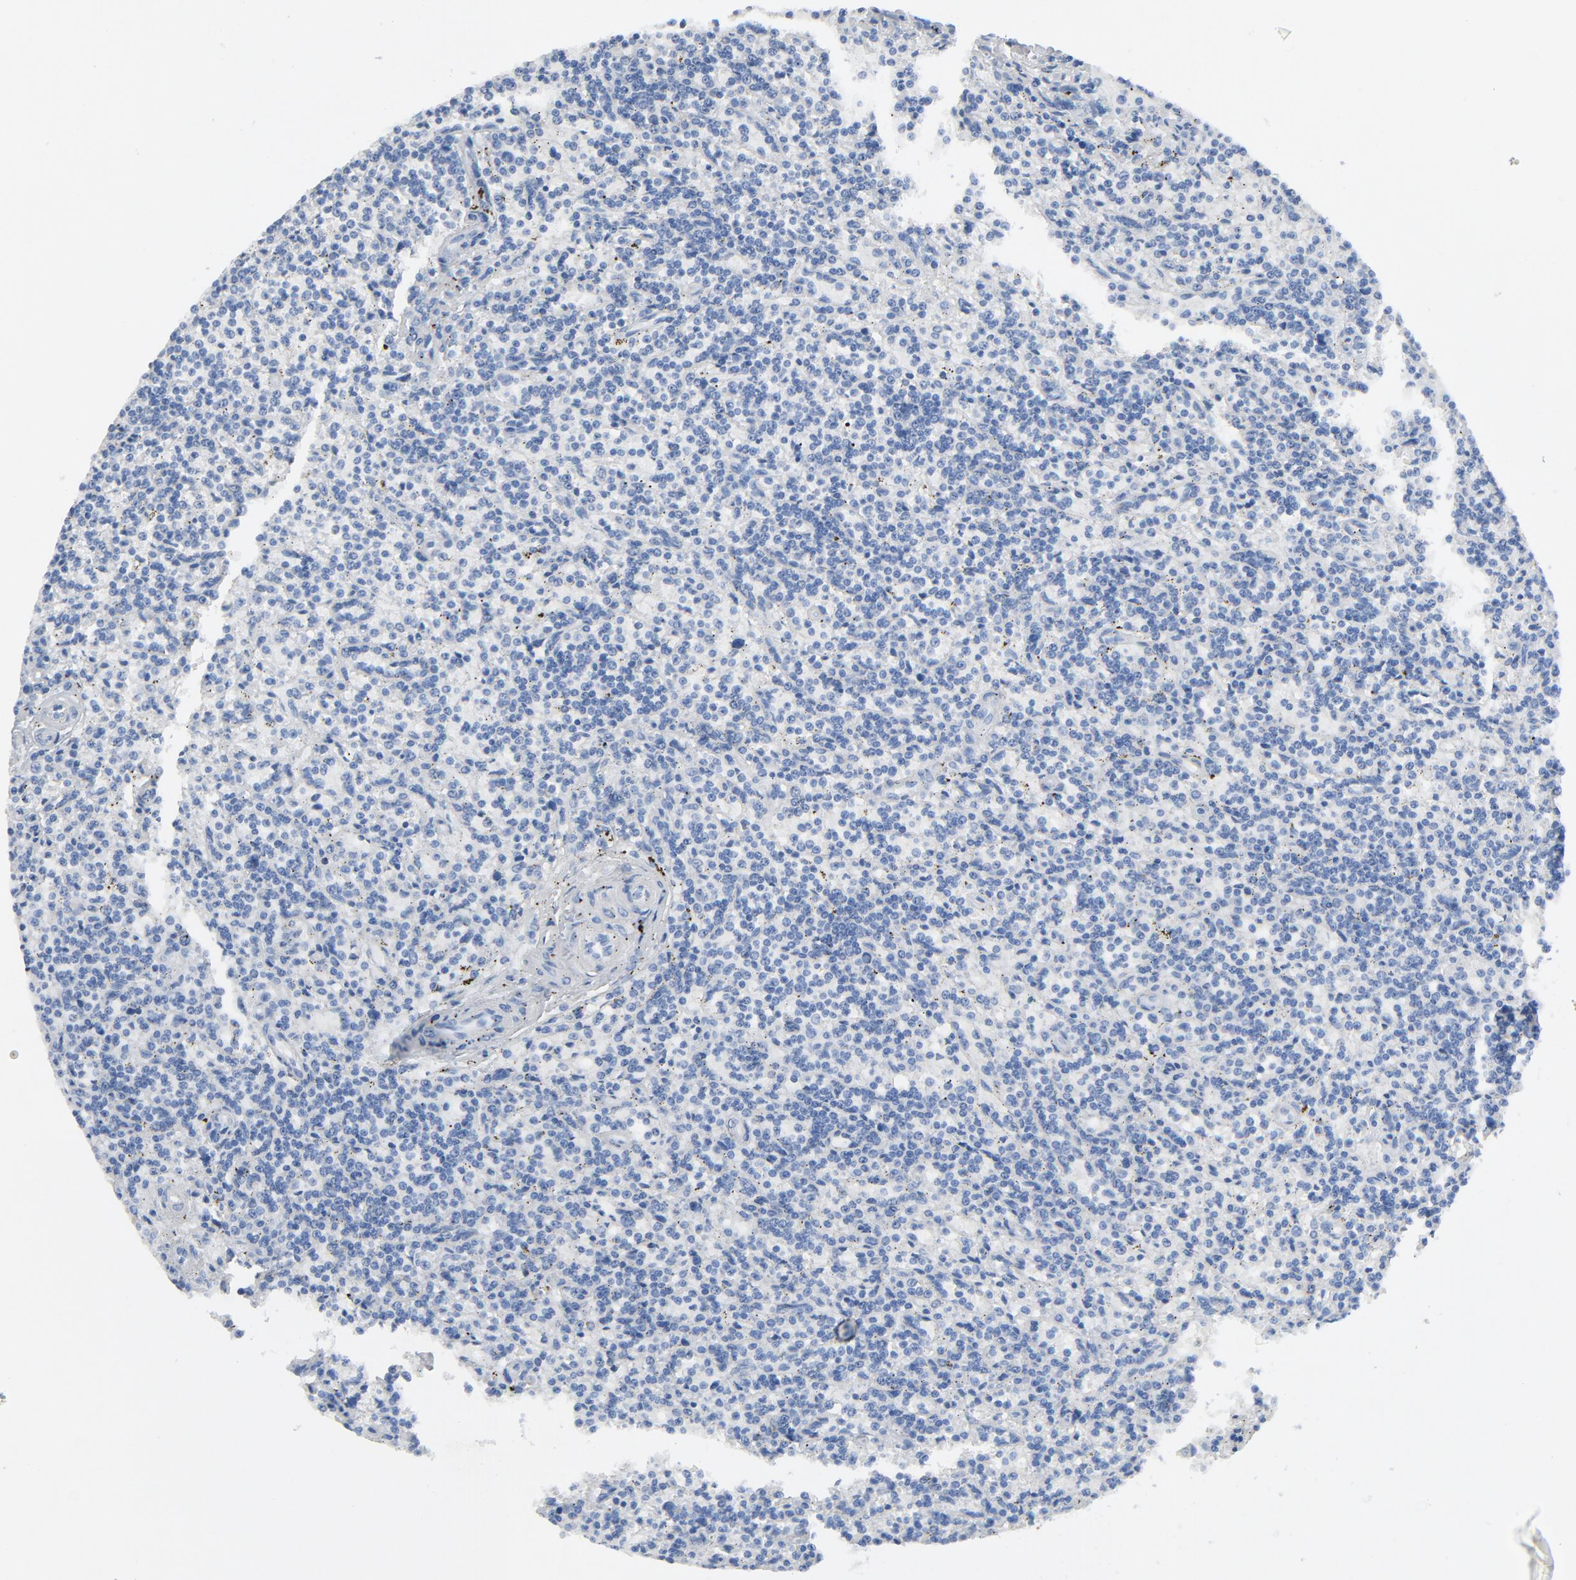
{"staining": {"intensity": "negative", "quantity": "none", "location": "none"}, "tissue": "lymphoma", "cell_type": "Tumor cells", "image_type": "cancer", "snomed": [{"axis": "morphology", "description": "Malignant lymphoma, non-Hodgkin's type, Low grade"}, {"axis": "topography", "description": "Spleen"}], "caption": "Tumor cells show no significant protein staining in lymphoma.", "gene": "C14orf119", "patient": {"sex": "male", "age": 73}}